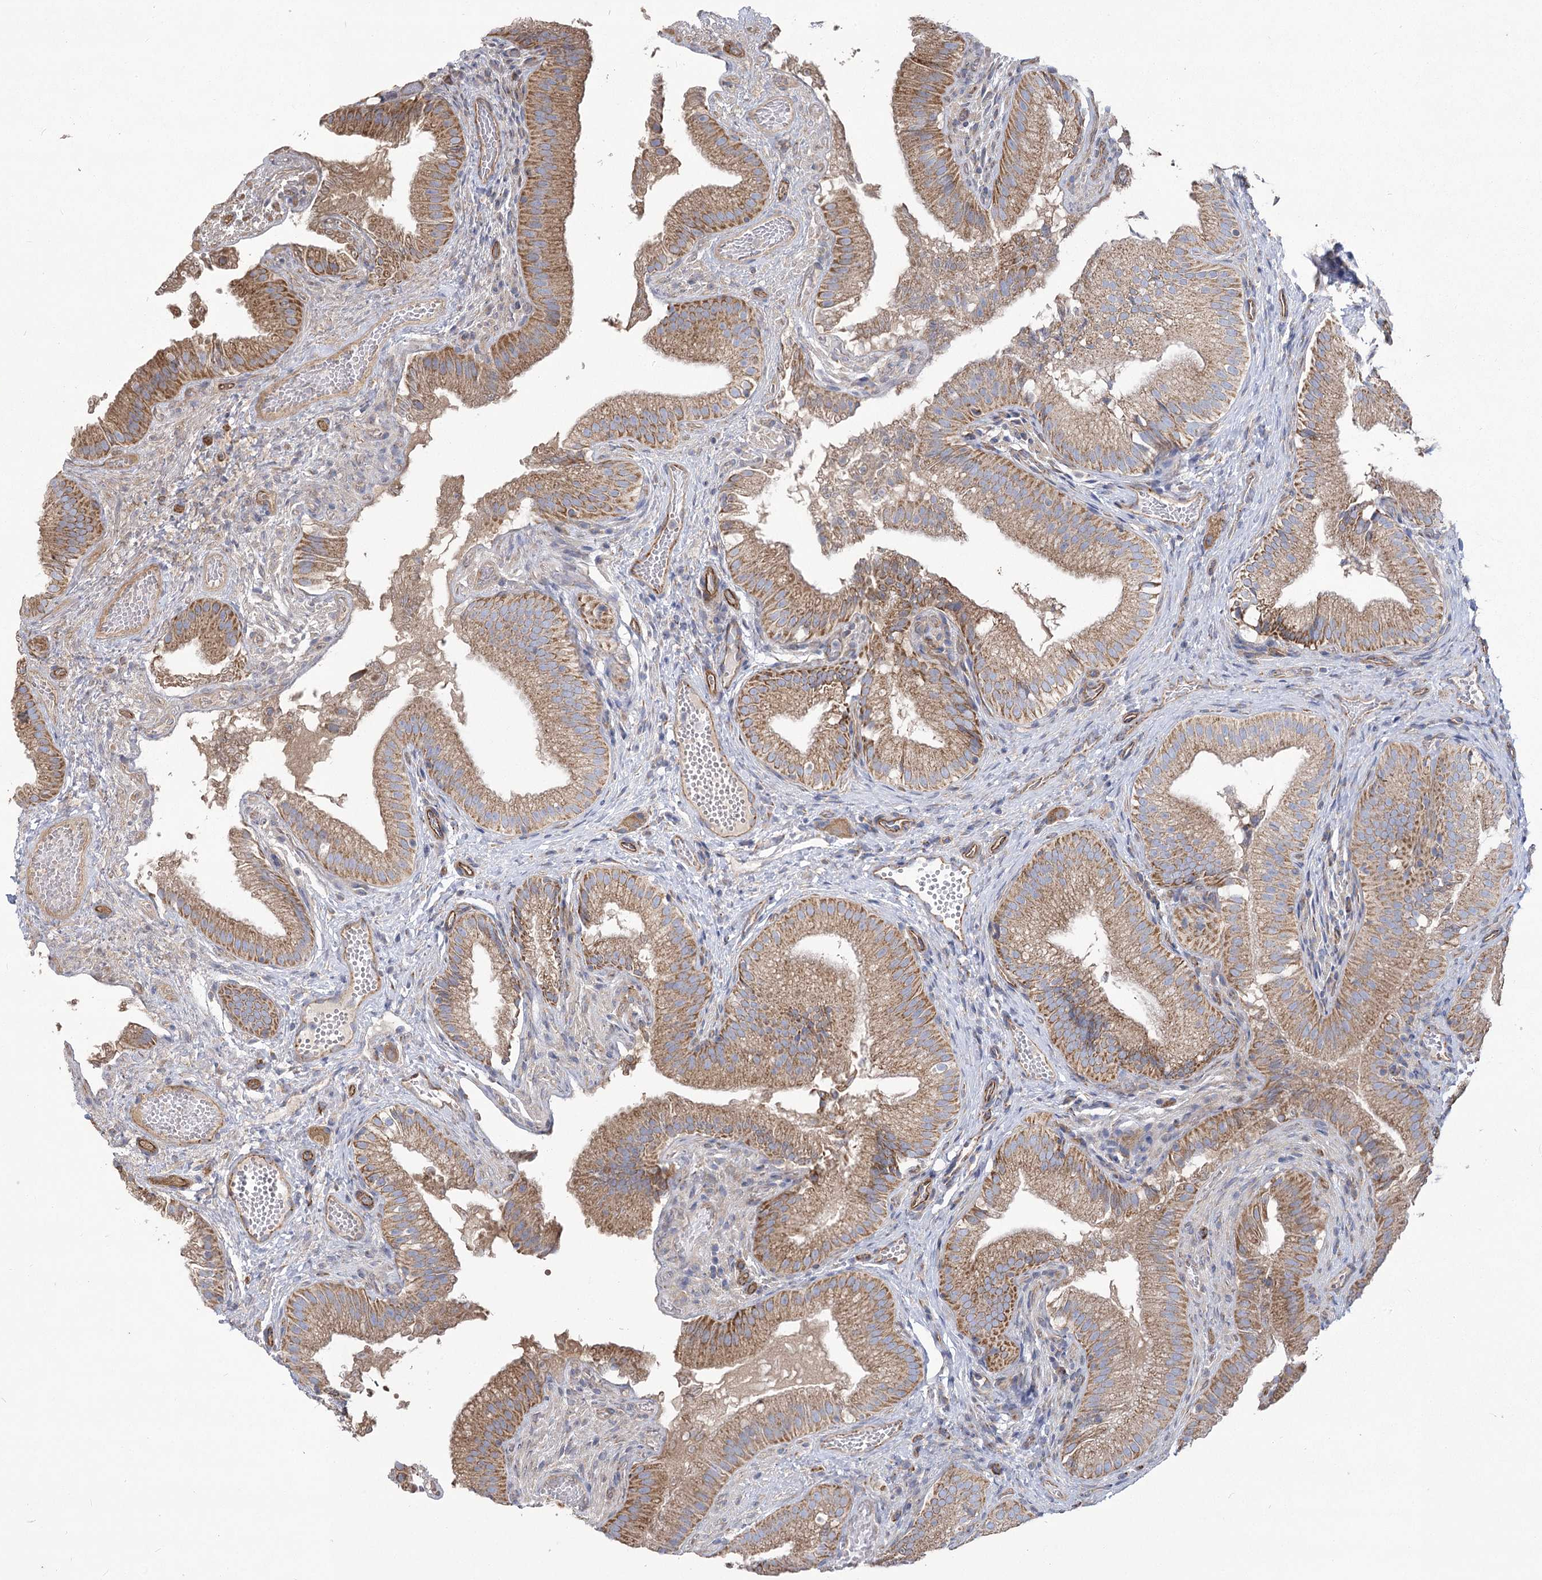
{"staining": {"intensity": "moderate", "quantity": ">75%", "location": "cytoplasmic/membranous"}, "tissue": "gallbladder", "cell_type": "Glandular cells", "image_type": "normal", "snomed": [{"axis": "morphology", "description": "Normal tissue, NOS"}, {"axis": "topography", "description": "Gallbladder"}], "caption": "Immunohistochemistry histopathology image of normal human gallbladder stained for a protein (brown), which reveals medium levels of moderate cytoplasmic/membranous positivity in about >75% of glandular cells.", "gene": "RMDN2", "patient": {"sex": "female", "age": 30}}